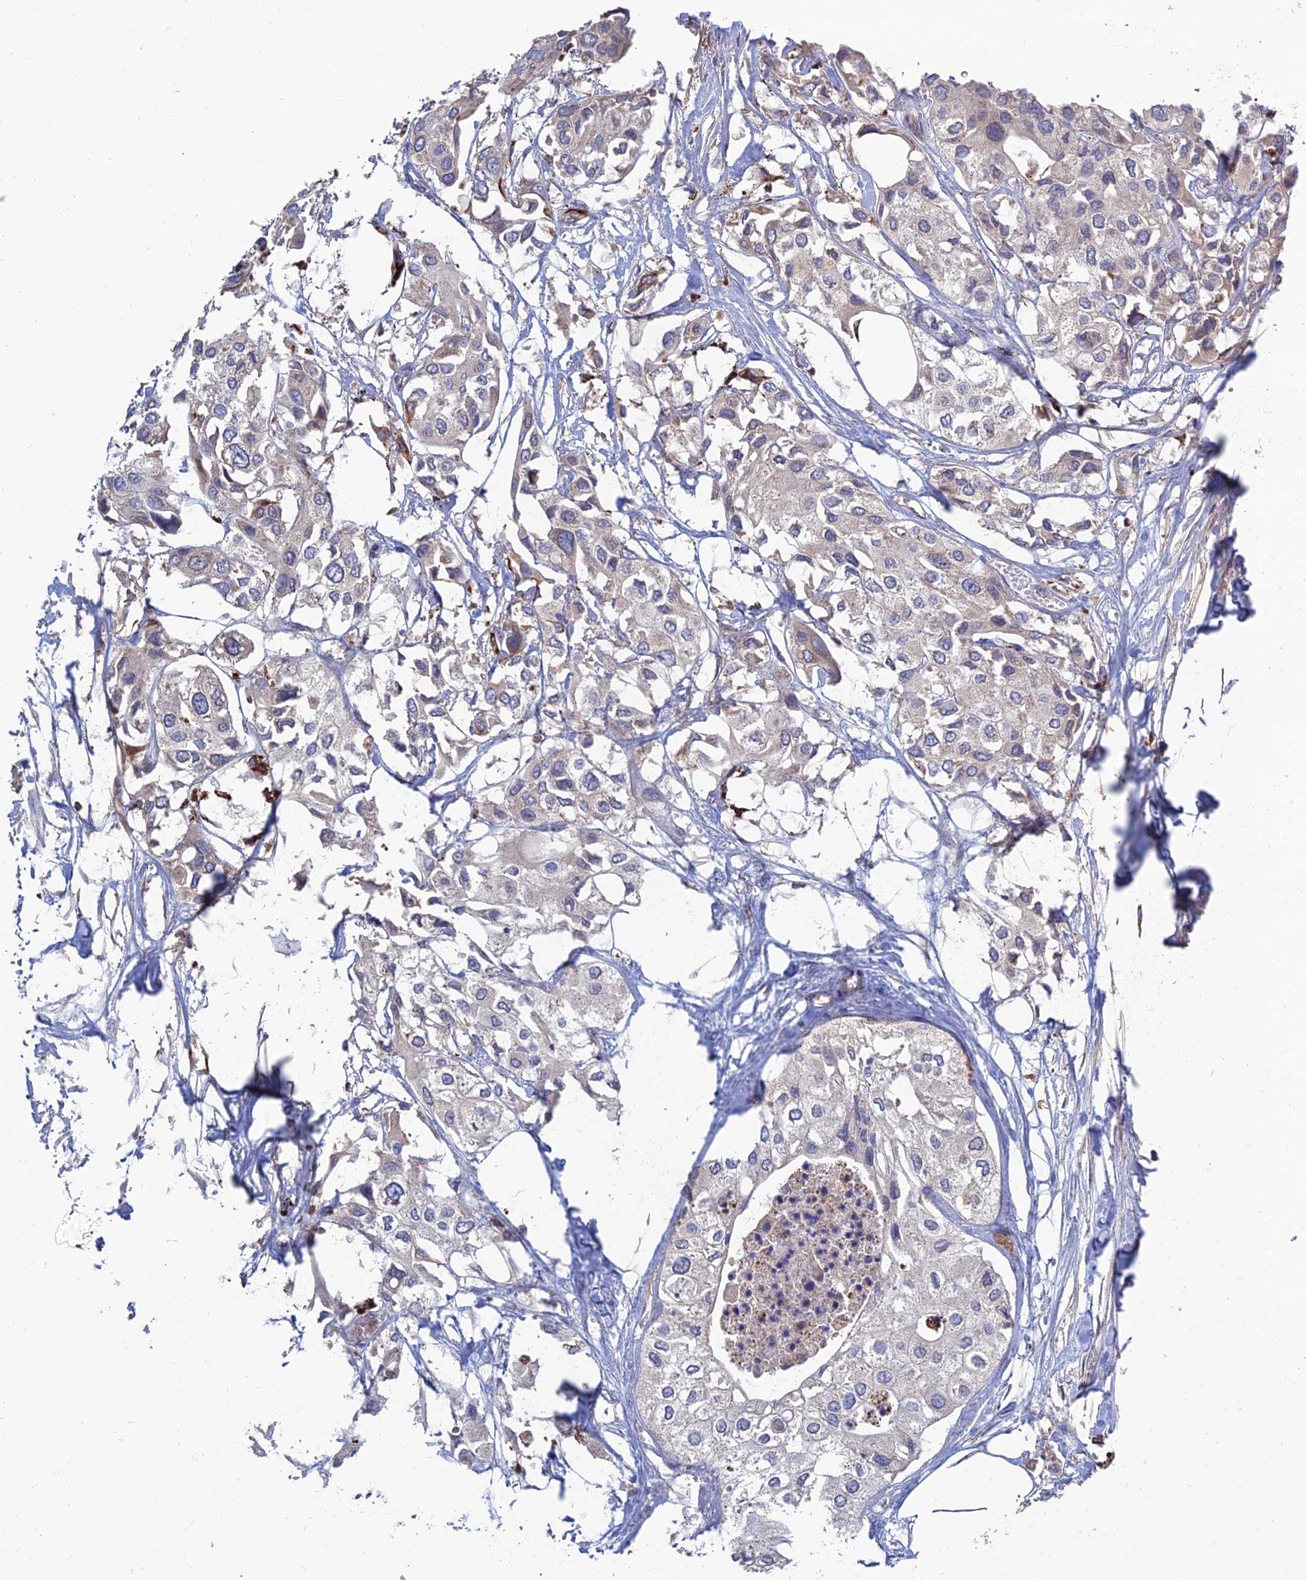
{"staining": {"intensity": "negative", "quantity": "none", "location": "none"}, "tissue": "urothelial cancer", "cell_type": "Tumor cells", "image_type": "cancer", "snomed": [{"axis": "morphology", "description": "Urothelial carcinoma, High grade"}, {"axis": "topography", "description": "Urinary bladder"}], "caption": "Micrograph shows no significant protein expression in tumor cells of urothelial cancer.", "gene": "RIC8B", "patient": {"sex": "male", "age": 64}}